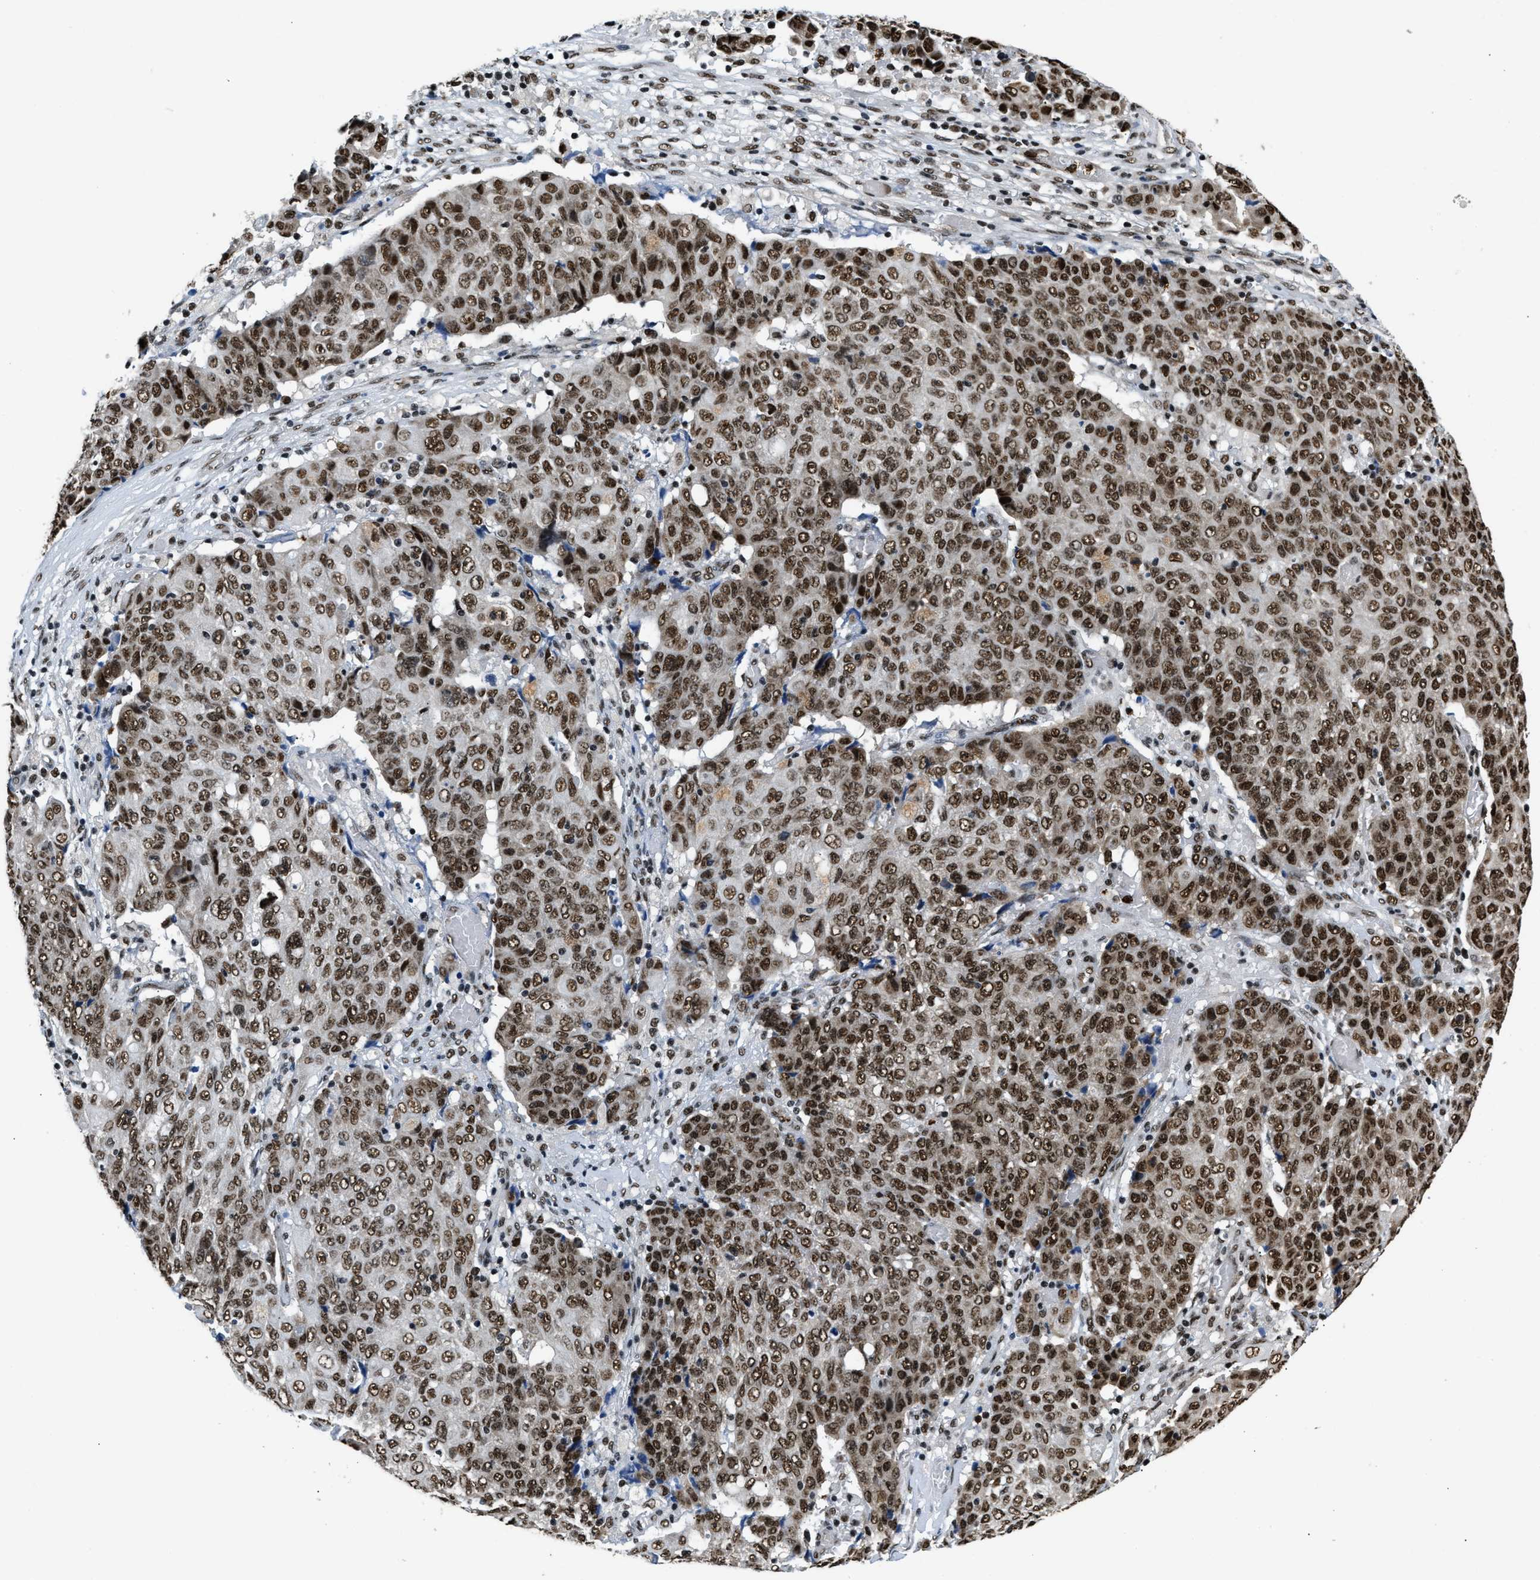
{"staining": {"intensity": "strong", "quantity": ">75%", "location": "nuclear"}, "tissue": "ovarian cancer", "cell_type": "Tumor cells", "image_type": "cancer", "snomed": [{"axis": "morphology", "description": "Carcinoma, endometroid"}, {"axis": "topography", "description": "Ovary"}], "caption": "This is a micrograph of immunohistochemistry (IHC) staining of ovarian endometroid carcinoma, which shows strong expression in the nuclear of tumor cells.", "gene": "CCNDBP1", "patient": {"sex": "female", "age": 42}}